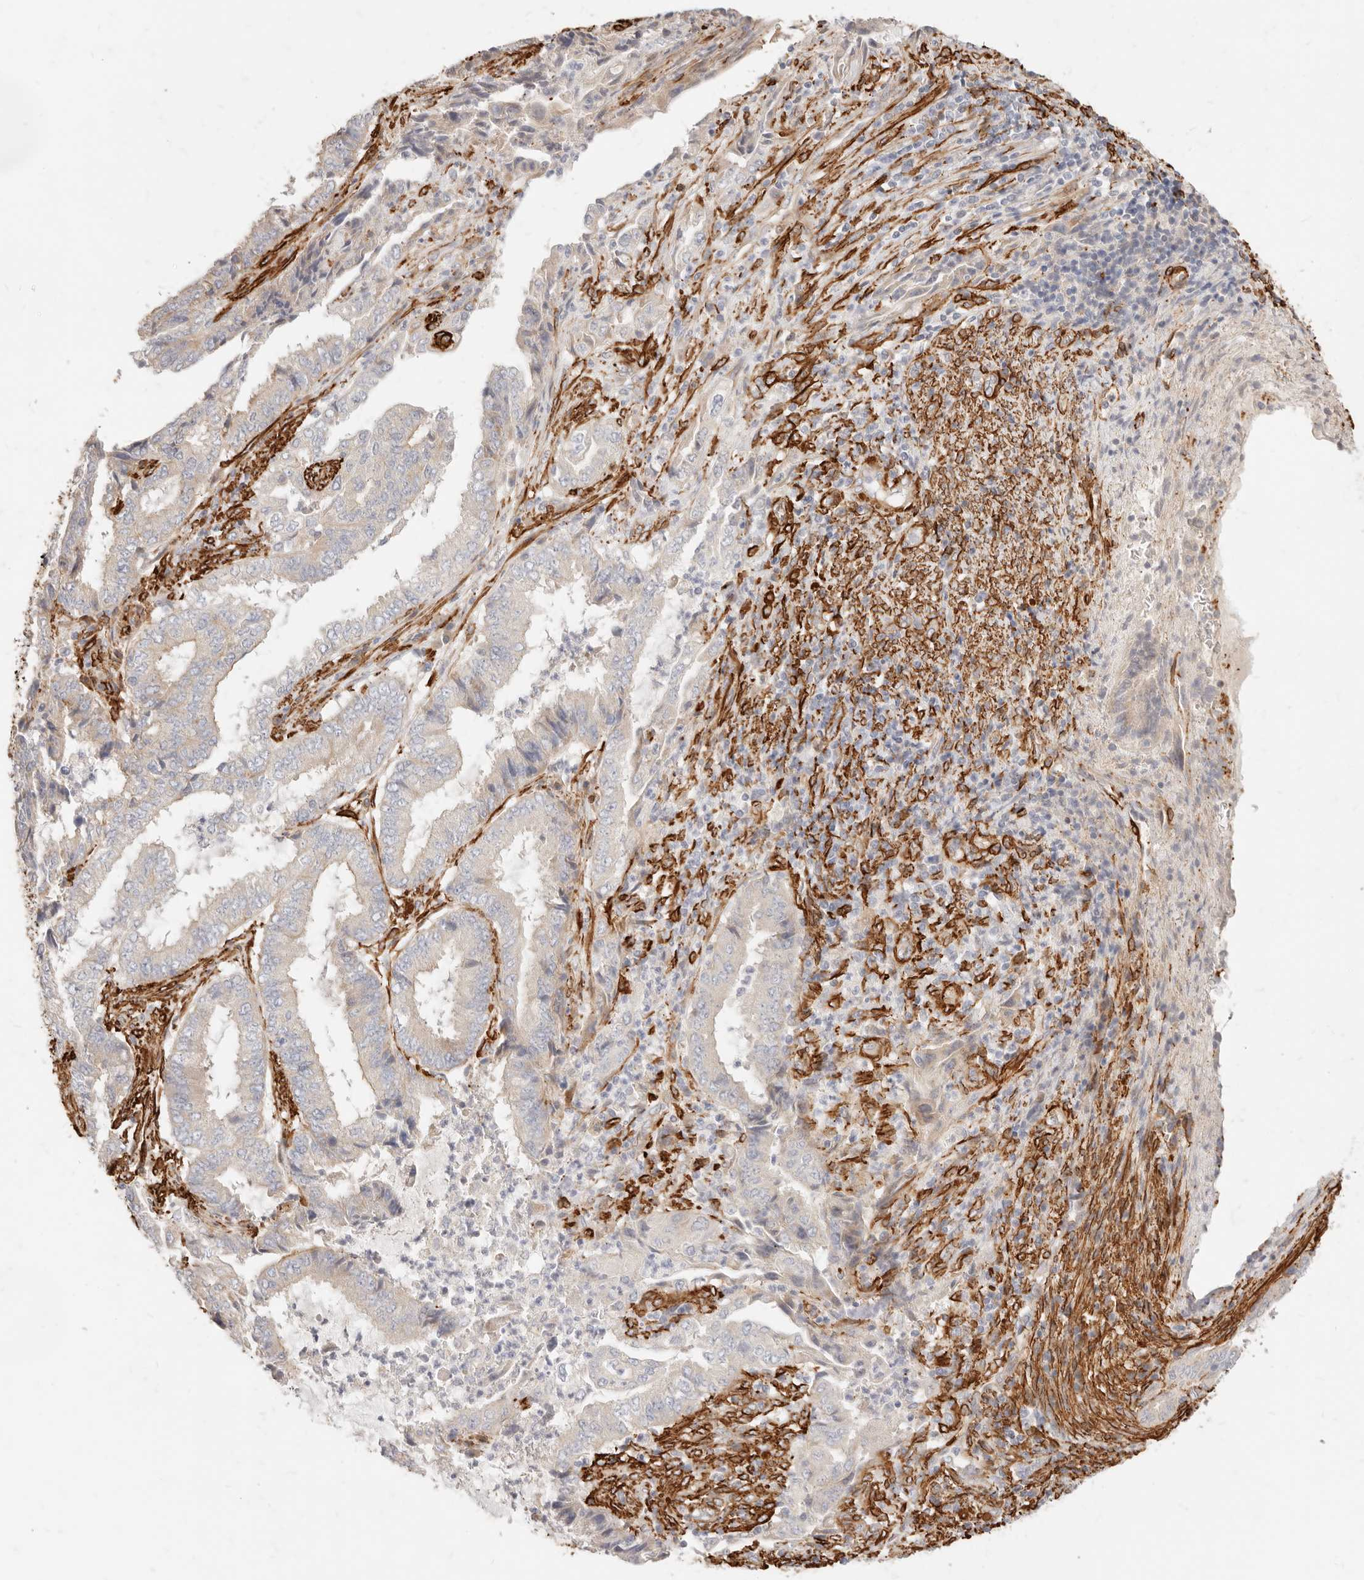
{"staining": {"intensity": "weak", "quantity": "<25%", "location": "cytoplasmic/membranous"}, "tissue": "endometrial cancer", "cell_type": "Tumor cells", "image_type": "cancer", "snomed": [{"axis": "morphology", "description": "Adenocarcinoma, NOS"}, {"axis": "topography", "description": "Endometrium"}], "caption": "This is an IHC histopathology image of endometrial adenocarcinoma. There is no expression in tumor cells.", "gene": "TMTC2", "patient": {"sex": "female", "age": 51}}